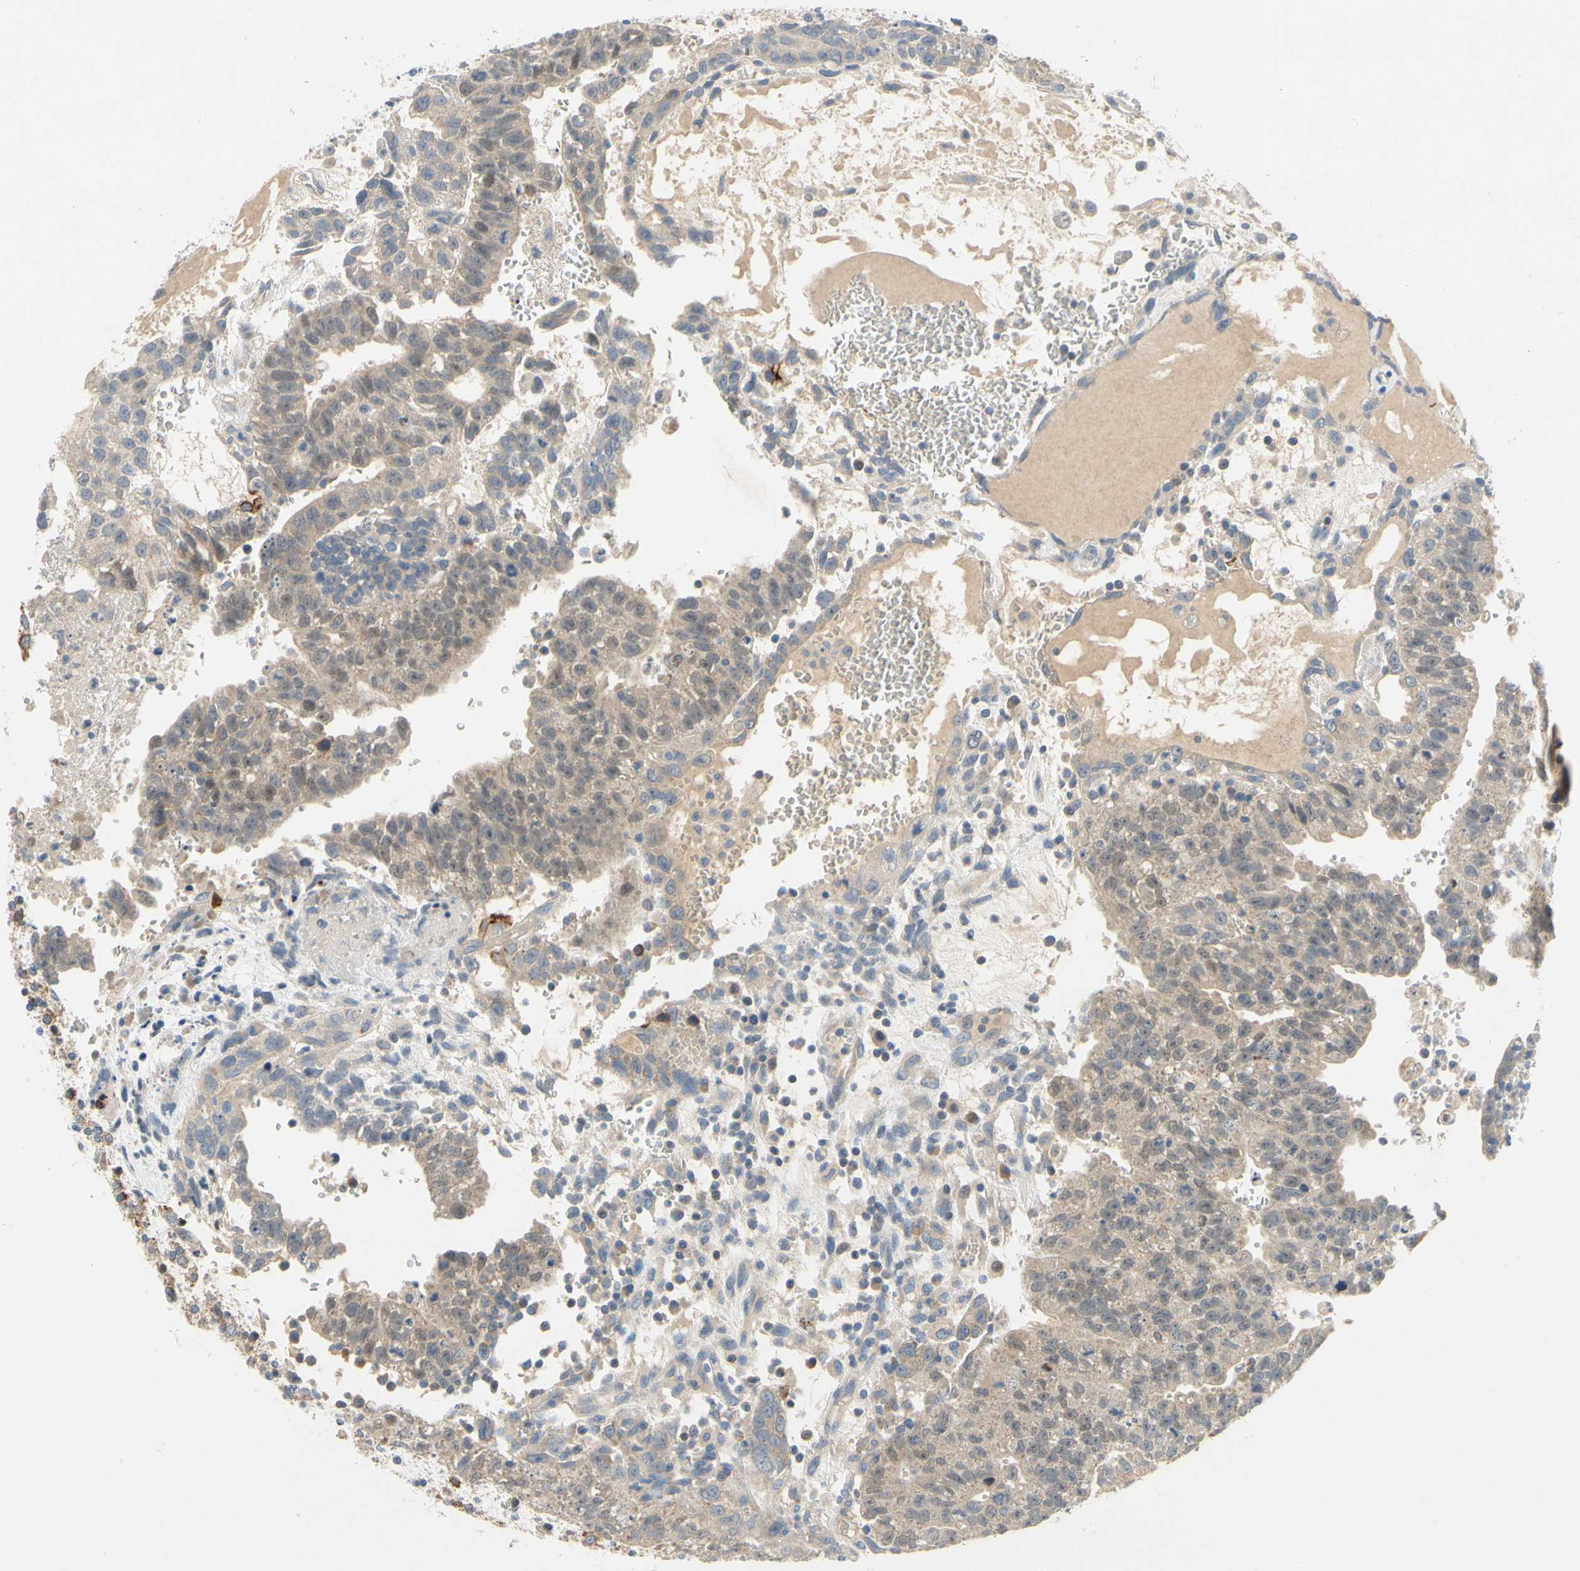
{"staining": {"intensity": "moderate", "quantity": ">75%", "location": "cytoplasmic/membranous"}, "tissue": "testis cancer", "cell_type": "Tumor cells", "image_type": "cancer", "snomed": [{"axis": "morphology", "description": "Seminoma, NOS"}, {"axis": "morphology", "description": "Carcinoma, Embryonal, NOS"}, {"axis": "topography", "description": "Testis"}], "caption": "A brown stain shows moderate cytoplasmic/membranous positivity of a protein in testis cancer (embryonal carcinoma) tumor cells.", "gene": "KLHDC8B", "patient": {"sex": "male", "age": 52}}